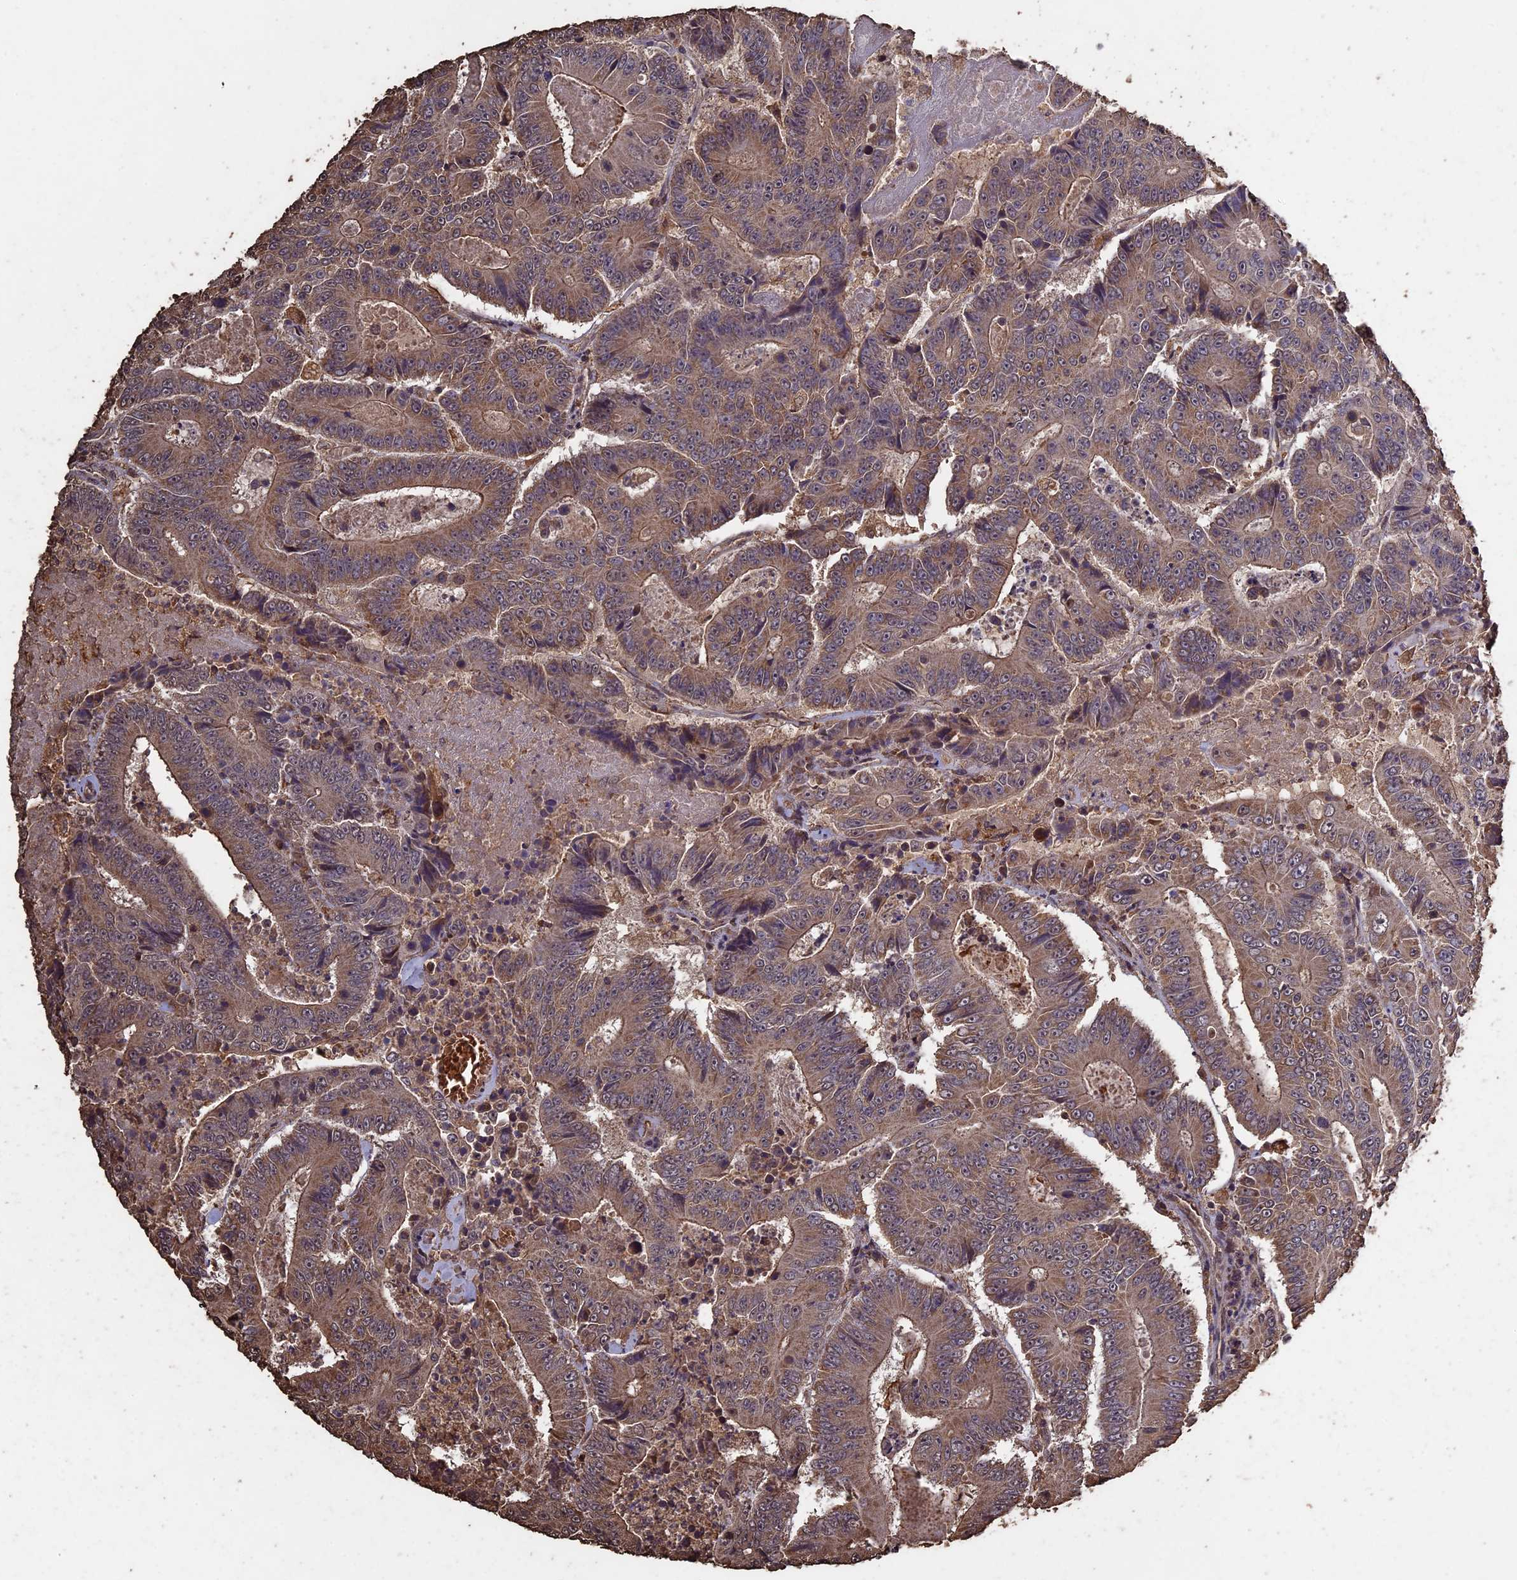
{"staining": {"intensity": "moderate", "quantity": "25%-75%", "location": "cytoplasmic/membranous"}, "tissue": "colorectal cancer", "cell_type": "Tumor cells", "image_type": "cancer", "snomed": [{"axis": "morphology", "description": "Adenocarcinoma, NOS"}, {"axis": "topography", "description": "Colon"}], "caption": "Colorectal adenocarcinoma tissue displays moderate cytoplasmic/membranous positivity in approximately 25%-75% of tumor cells, visualized by immunohistochemistry.", "gene": "HUNK", "patient": {"sex": "male", "age": 83}}